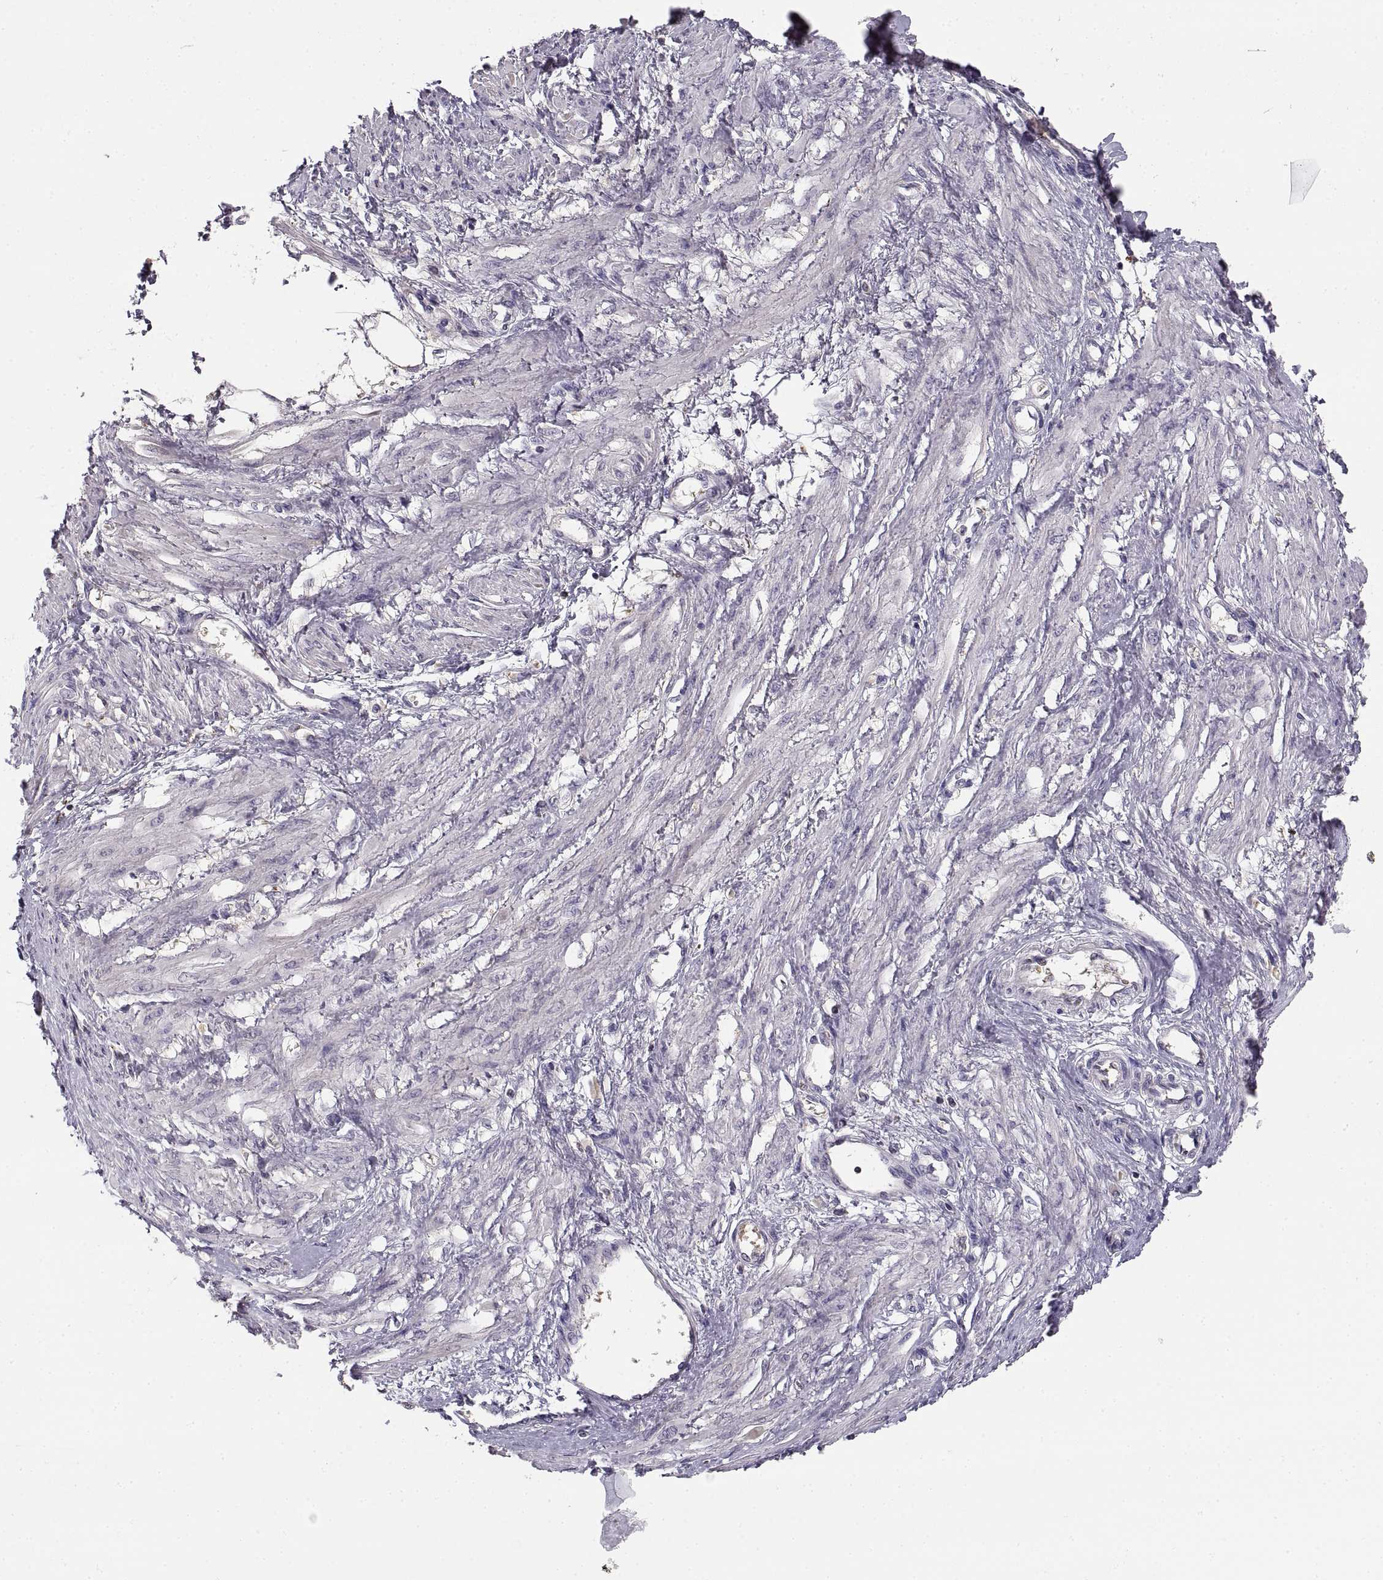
{"staining": {"intensity": "negative", "quantity": "none", "location": "none"}, "tissue": "smooth muscle", "cell_type": "Smooth muscle cells", "image_type": "normal", "snomed": [{"axis": "morphology", "description": "Normal tissue, NOS"}, {"axis": "topography", "description": "Smooth muscle"}, {"axis": "topography", "description": "Uterus"}], "caption": "A high-resolution photomicrograph shows immunohistochemistry (IHC) staining of unremarkable smooth muscle, which reveals no significant positivity in smooth muscle cells.", "gene": "NMNAT2", "patient": {"sex": "female", "age": 39}}